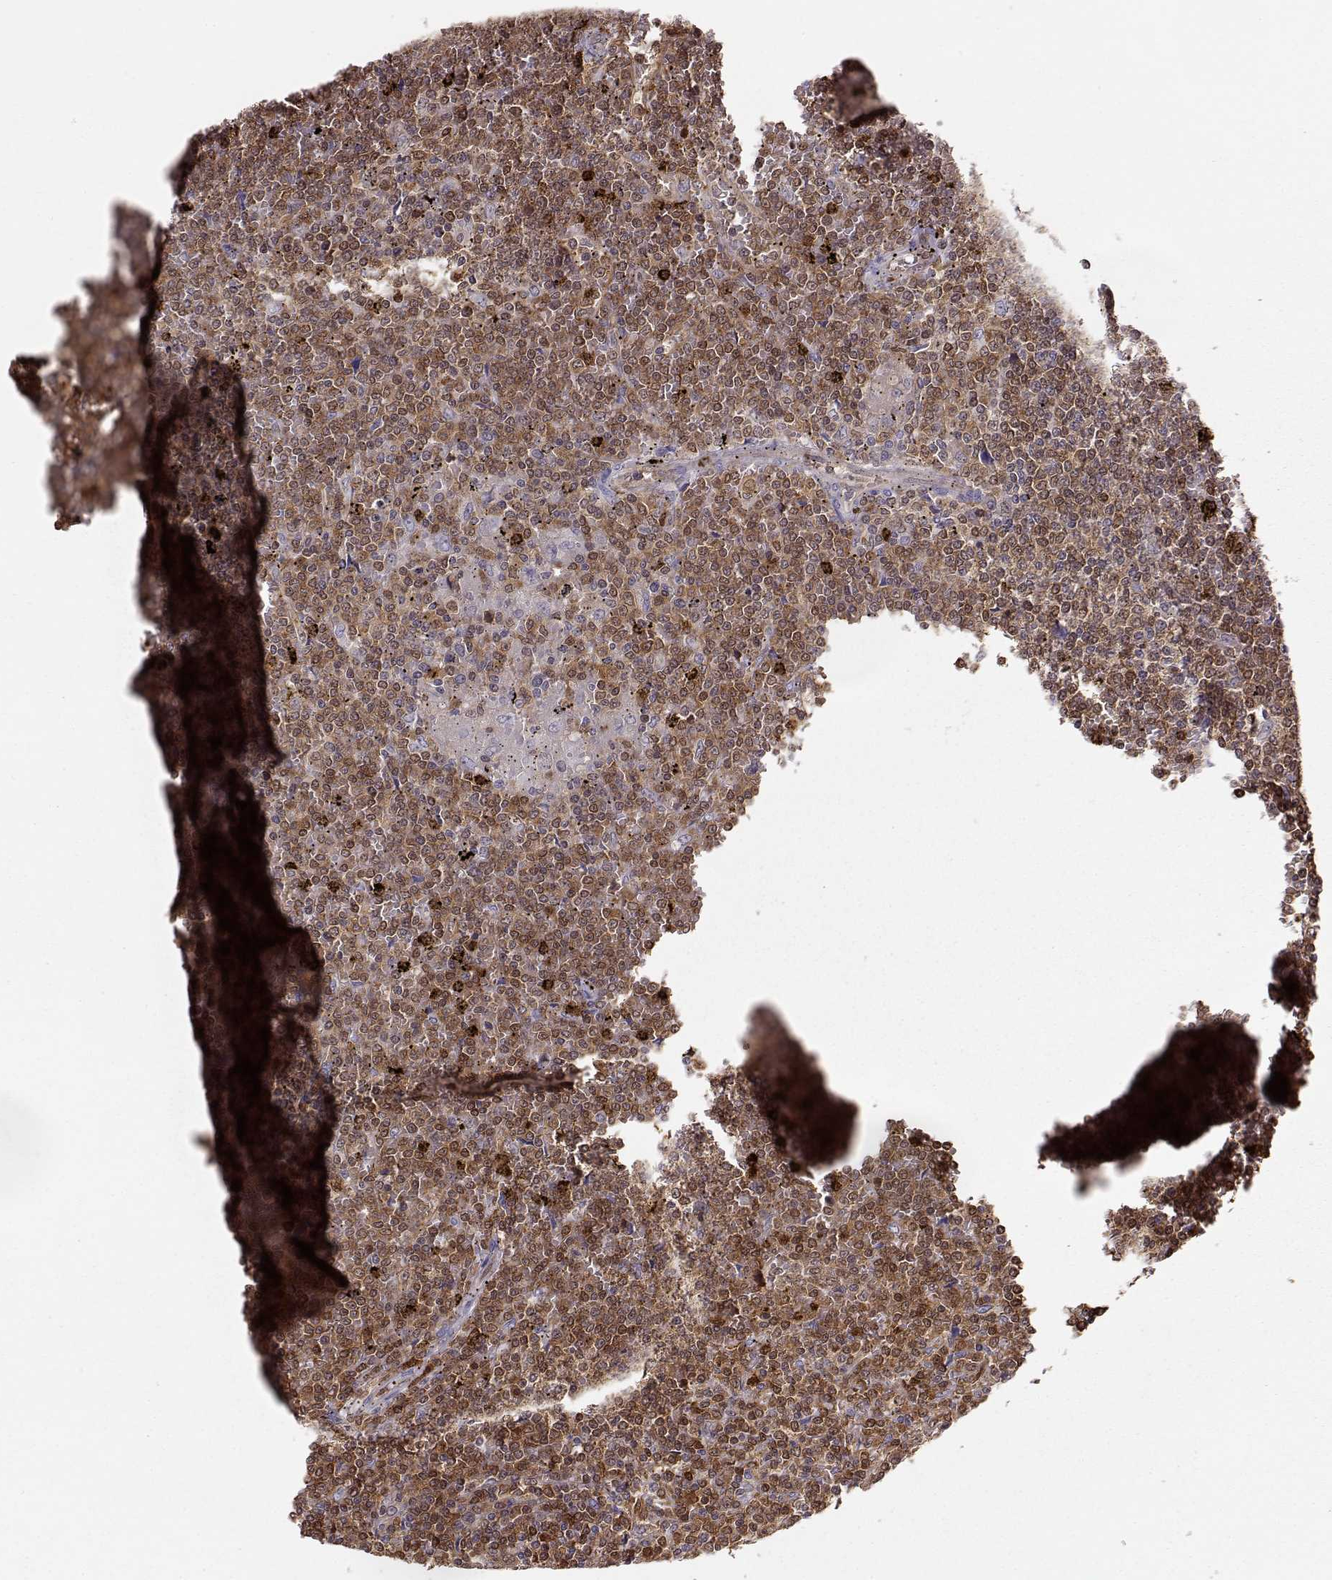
{"staining": {"intensity": "weak", "quantity": ">75%", "location": "cytoplasmic/membranous"}, "tissue": "lymphoma", "cell_type": "Tumor cells", "image_type": "cancer", "snomed": [{"axis": "morphology", "description": "Malignant lymphoma, non-Hodgkin's type, Low grade"}, {"axis": "topography", "description": "Spleen"}], "caption": "Lymphoma tissue reveals weak cytoplasmic/membranous expression in approximately >75% of tumor cells, visualized by immunohistochemistry.", "gene": "PNP", "patient": {"sex": "female", "age": 19}}